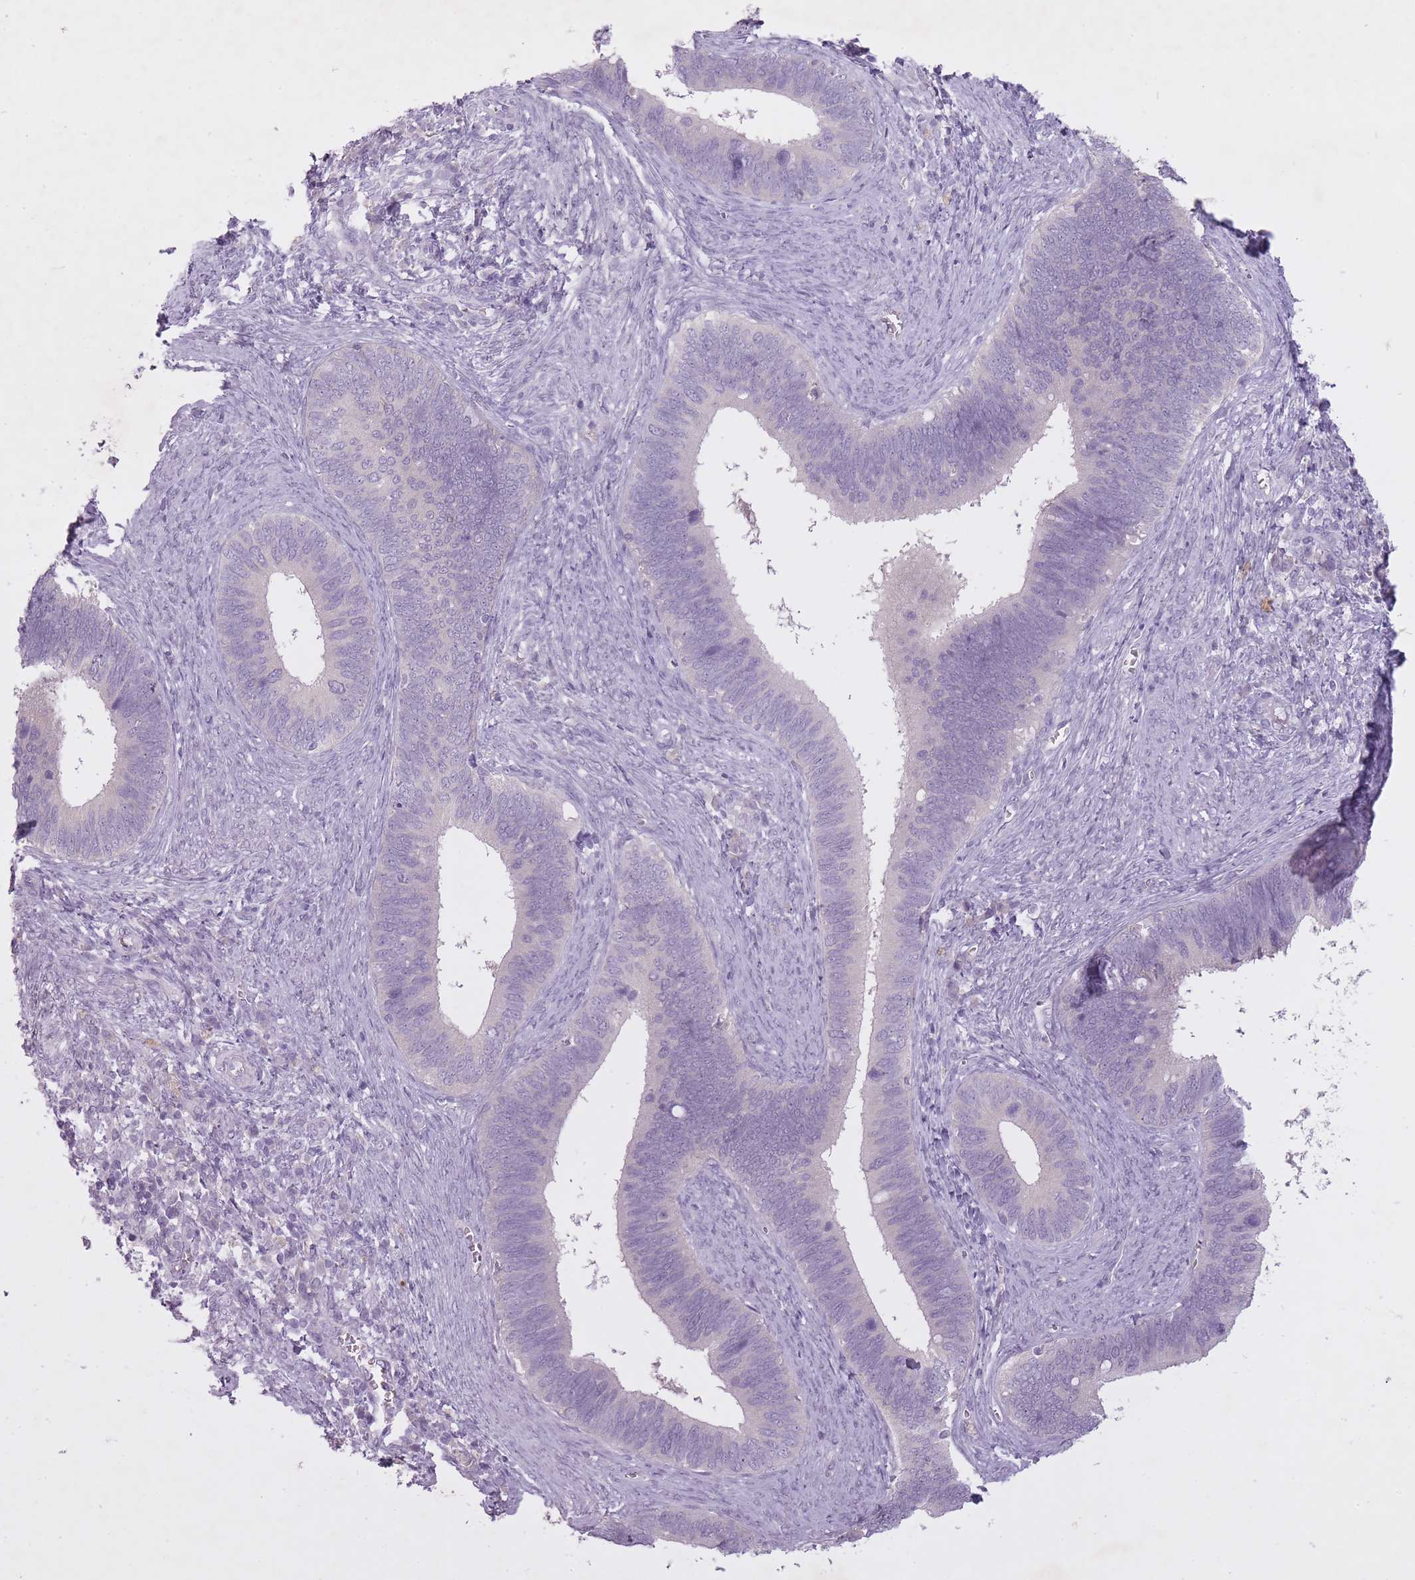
{"staining": {"intensity": "negative", "quantity": "none", "location": "none"}, "tissue": "cervical cancer", "cell_type": "Tumor cells", "image_type": "cancer", "snomed": [{"axis": "morphology", "description": "Adenocarcinoma, NOS"}, {"axis": "topography", "description": "Cervix"}], "caption": "Tumor cells are negative for protein expression in human adenocarcinoma (cervical).", "gene": "FAM43B", "patient": {"sex": "female", "age": 42}}